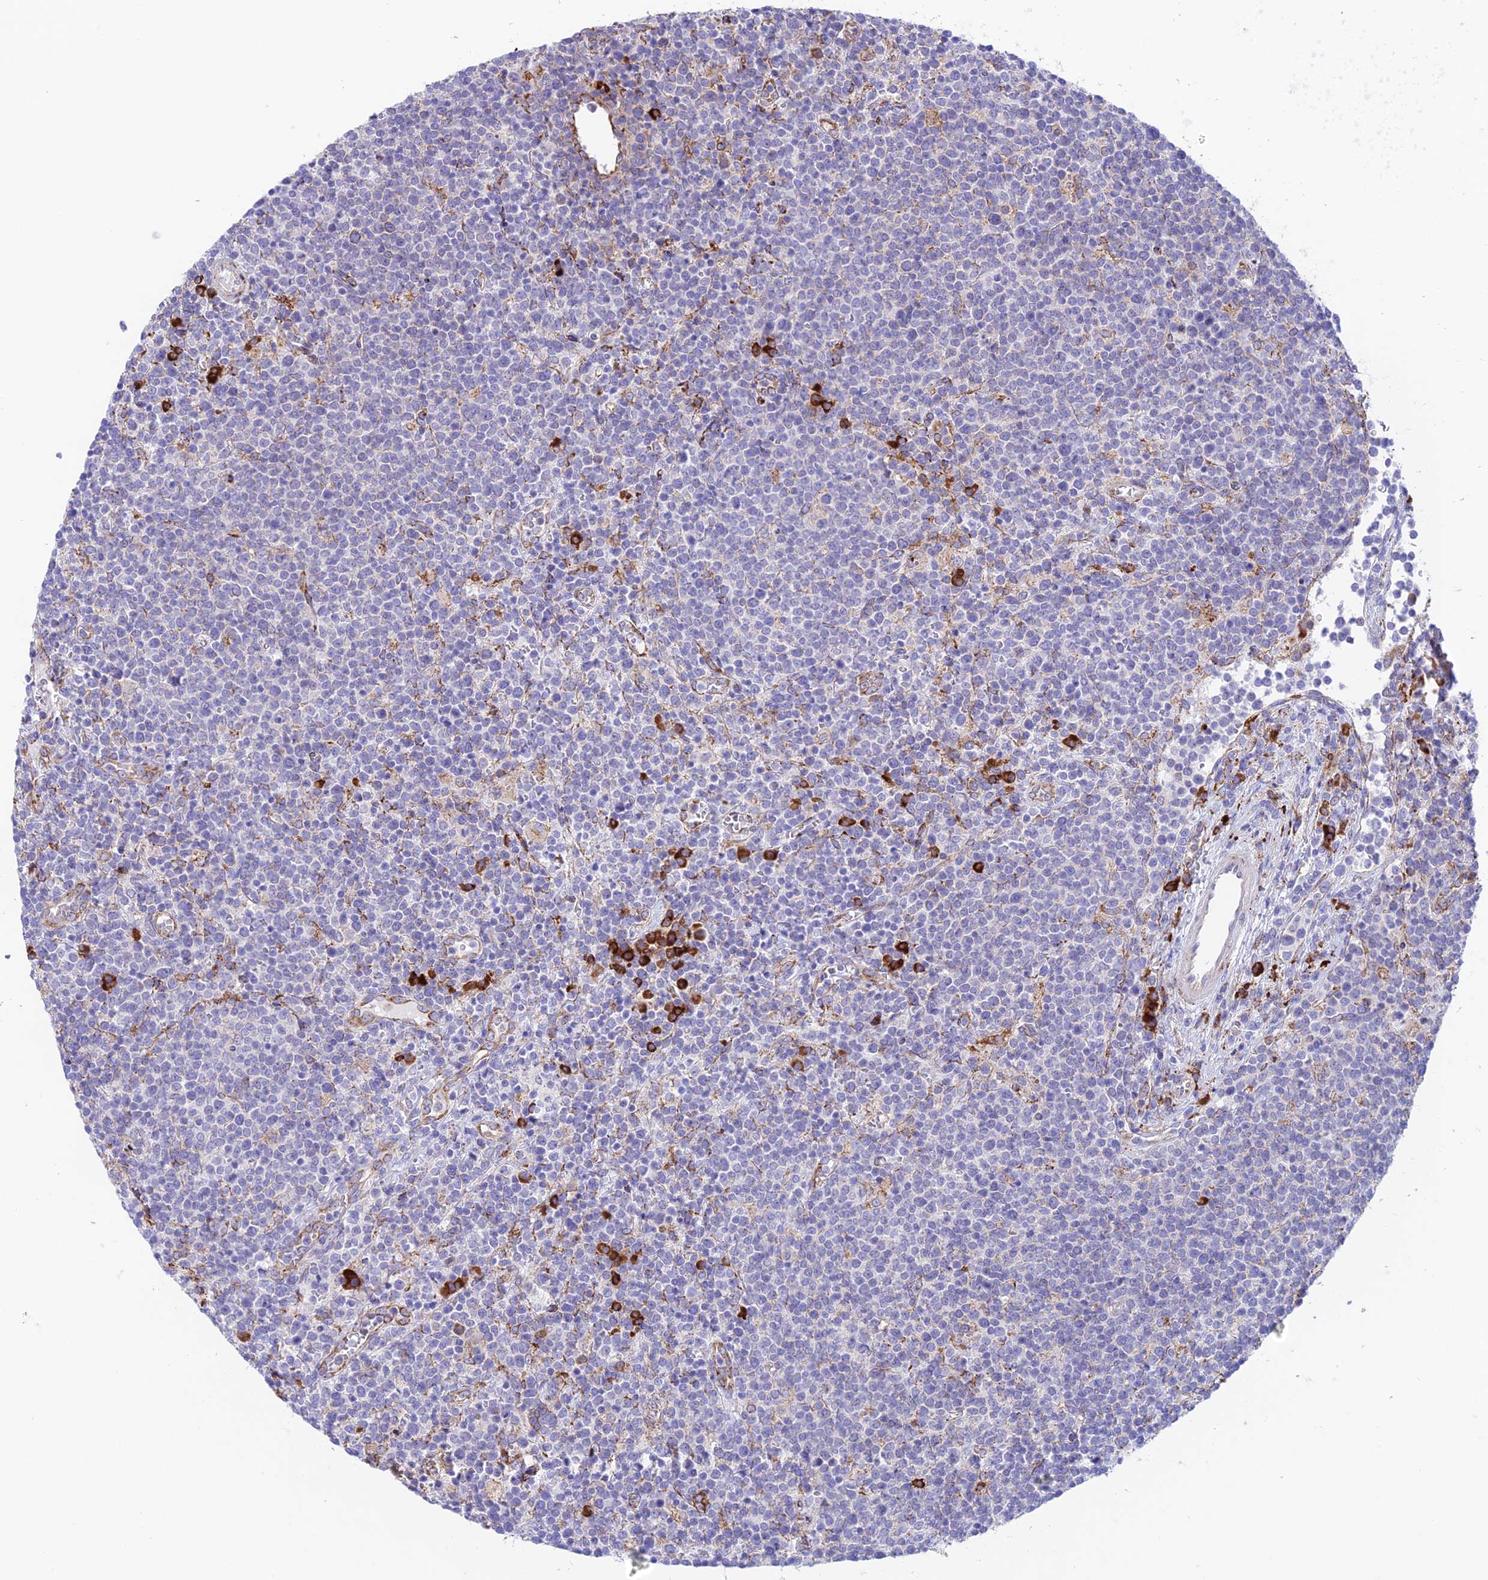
{"staining": {"intensity": "strong", "quantity": "<25%", "location": "cytoplasmic/membranous"}, "tissue": "lymphoma", "cell_type": "Tumor cells", "image_type": "cancer", "snomed": [{"axis": "morphology", "description": "Malignant lymphoma, non-Hodgkin's type, High grade"}, {"axis": "topography", "description": "Lymph node"}], "caption": "Approximately <25% of tumor cells in human lymphoma display strong cytoplasmic/membranous protein positivity as visualized by brown immunohistochemical staining.", "gene": "TUBGCP6", "patient": {"sex": "male", "age": 61}}